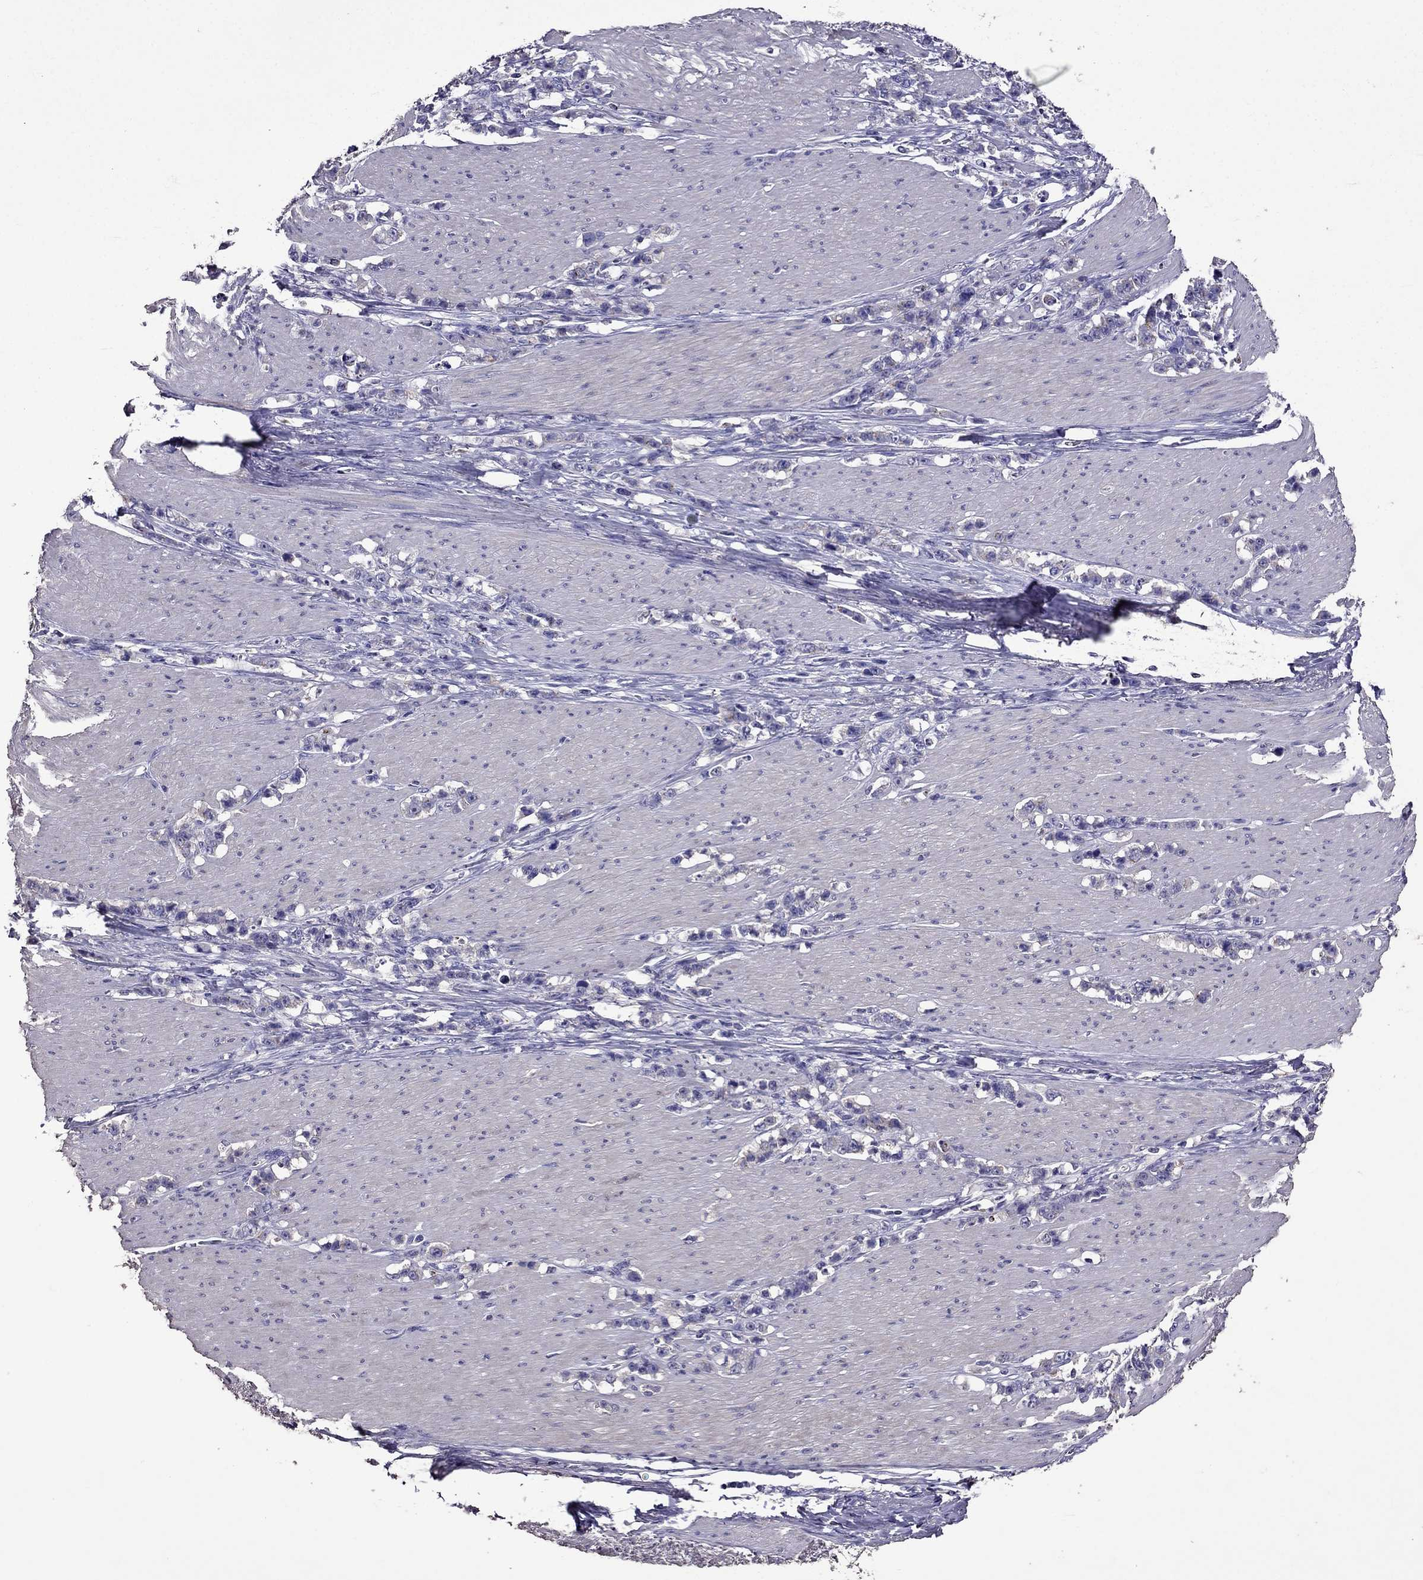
{"staining": {"intensity": "negative", "quantity": "none", "location": "none"}, "tissue": "stomach cancer", "cell_type": "Tumor cells", "image_type": "cancer", "snomed": [{"axis": "morphology", "description": "Adenocarcinoma, NOS"}, {"axis": "topography", "description": "Stomach, lower"}], "caption": "This micrograph is of stomach cancer stained with IHC to label a protein in brown with the nuclei are counter-stained blue. There is no staining in tumor cells. (Brightfield microscopy of DAB IHC at high magnification).", "gene": "NKX3-1", "patient": {"sex": "male", "age": 88}}